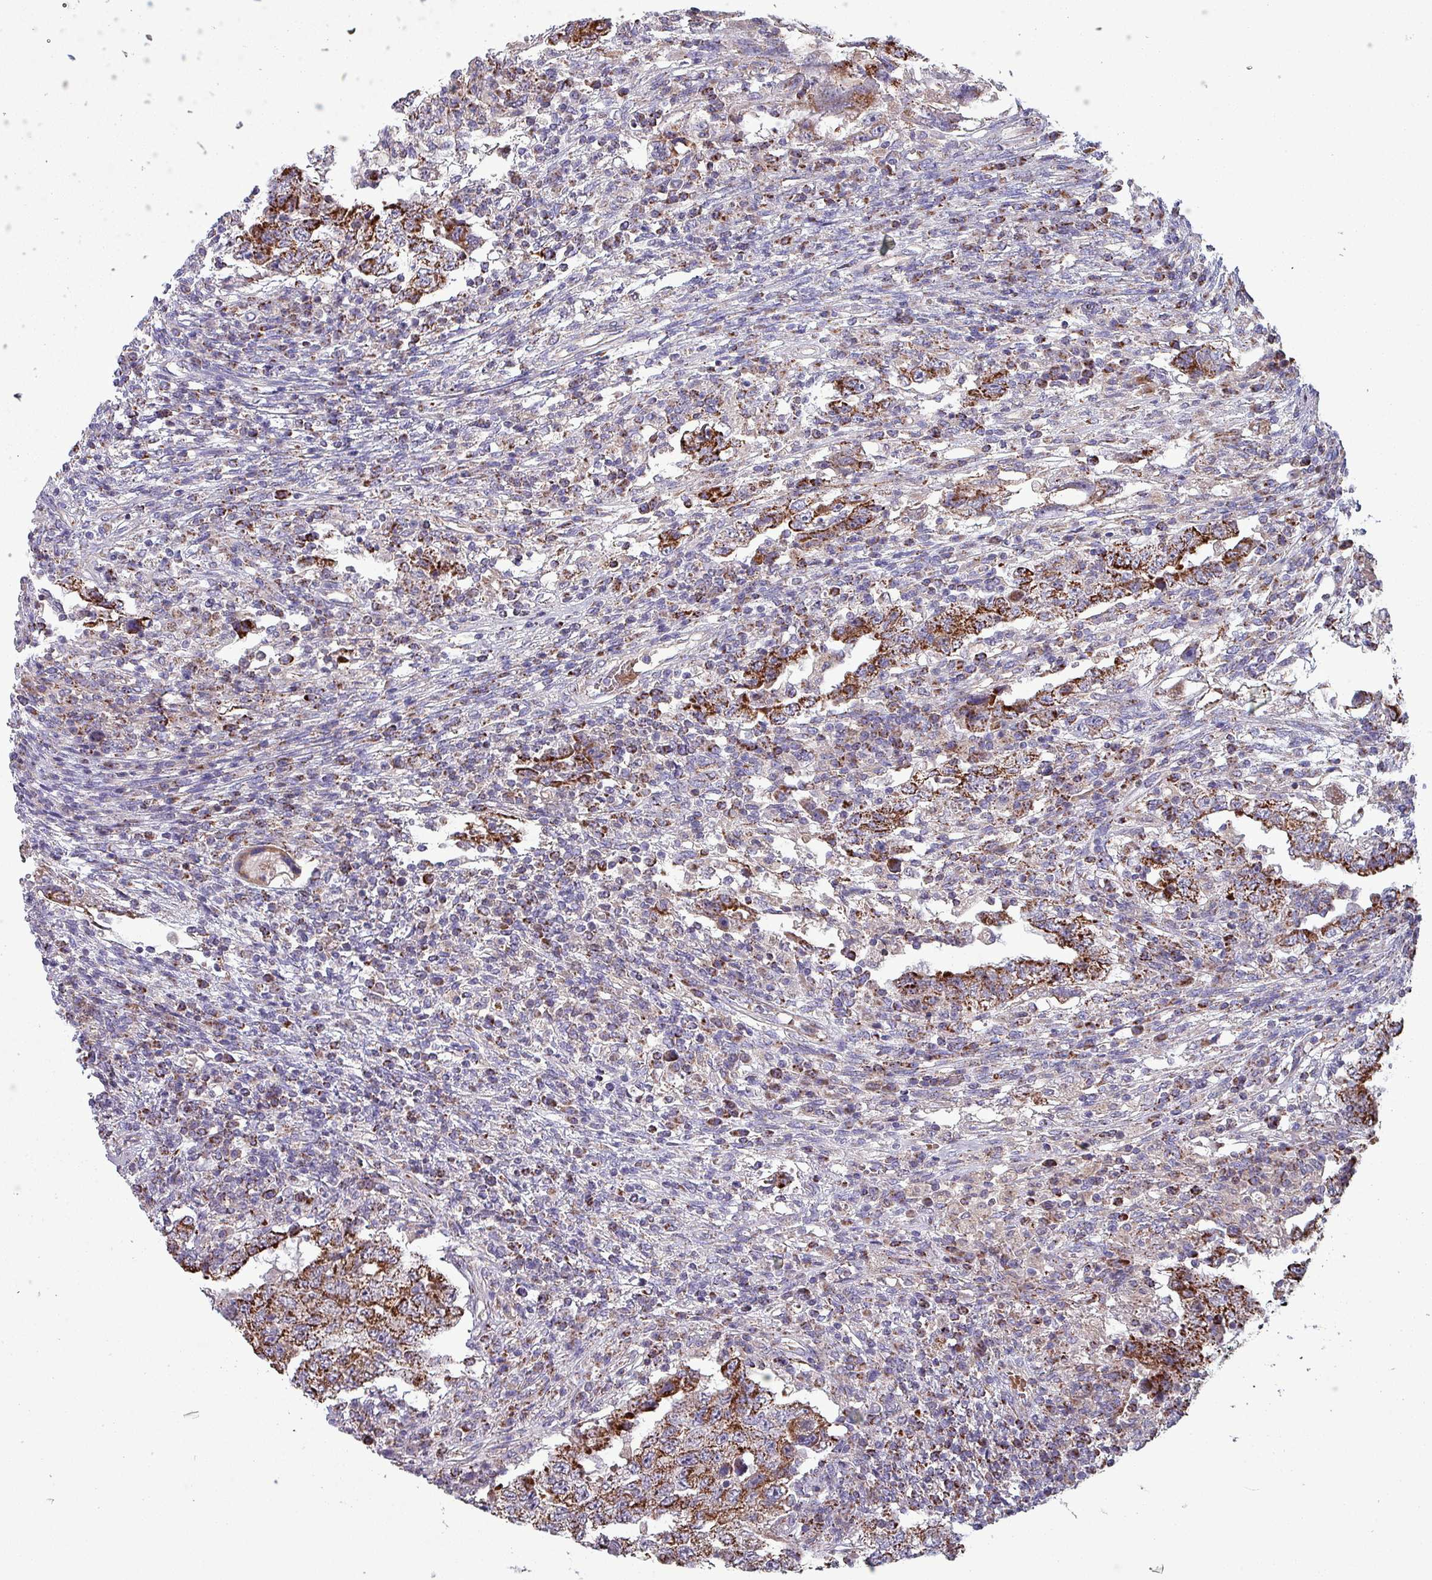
{"staining": {"intensity": "strong", "quantity": ">75%", "location": "cytoplasmic/membranous"}, "tissue": "testis cancer", "cell_type": "Tumor cells", "image_type": "cancer", "snomed": [{"axis": "morphology", "description": "Carcinoma, Embryonal, NOS"}, {"axis": "topography", "description": "Testis"}], "caption": "Testis cancer stained with immunohistochemistry demonstrates strong cytoplasmic/membranous expression in approximately >75% of tumor cells. (IHC, brightfield microscopy, high magnification).", "gene": "ZNF322", "patient": {"sex": "male", "age": 26}}